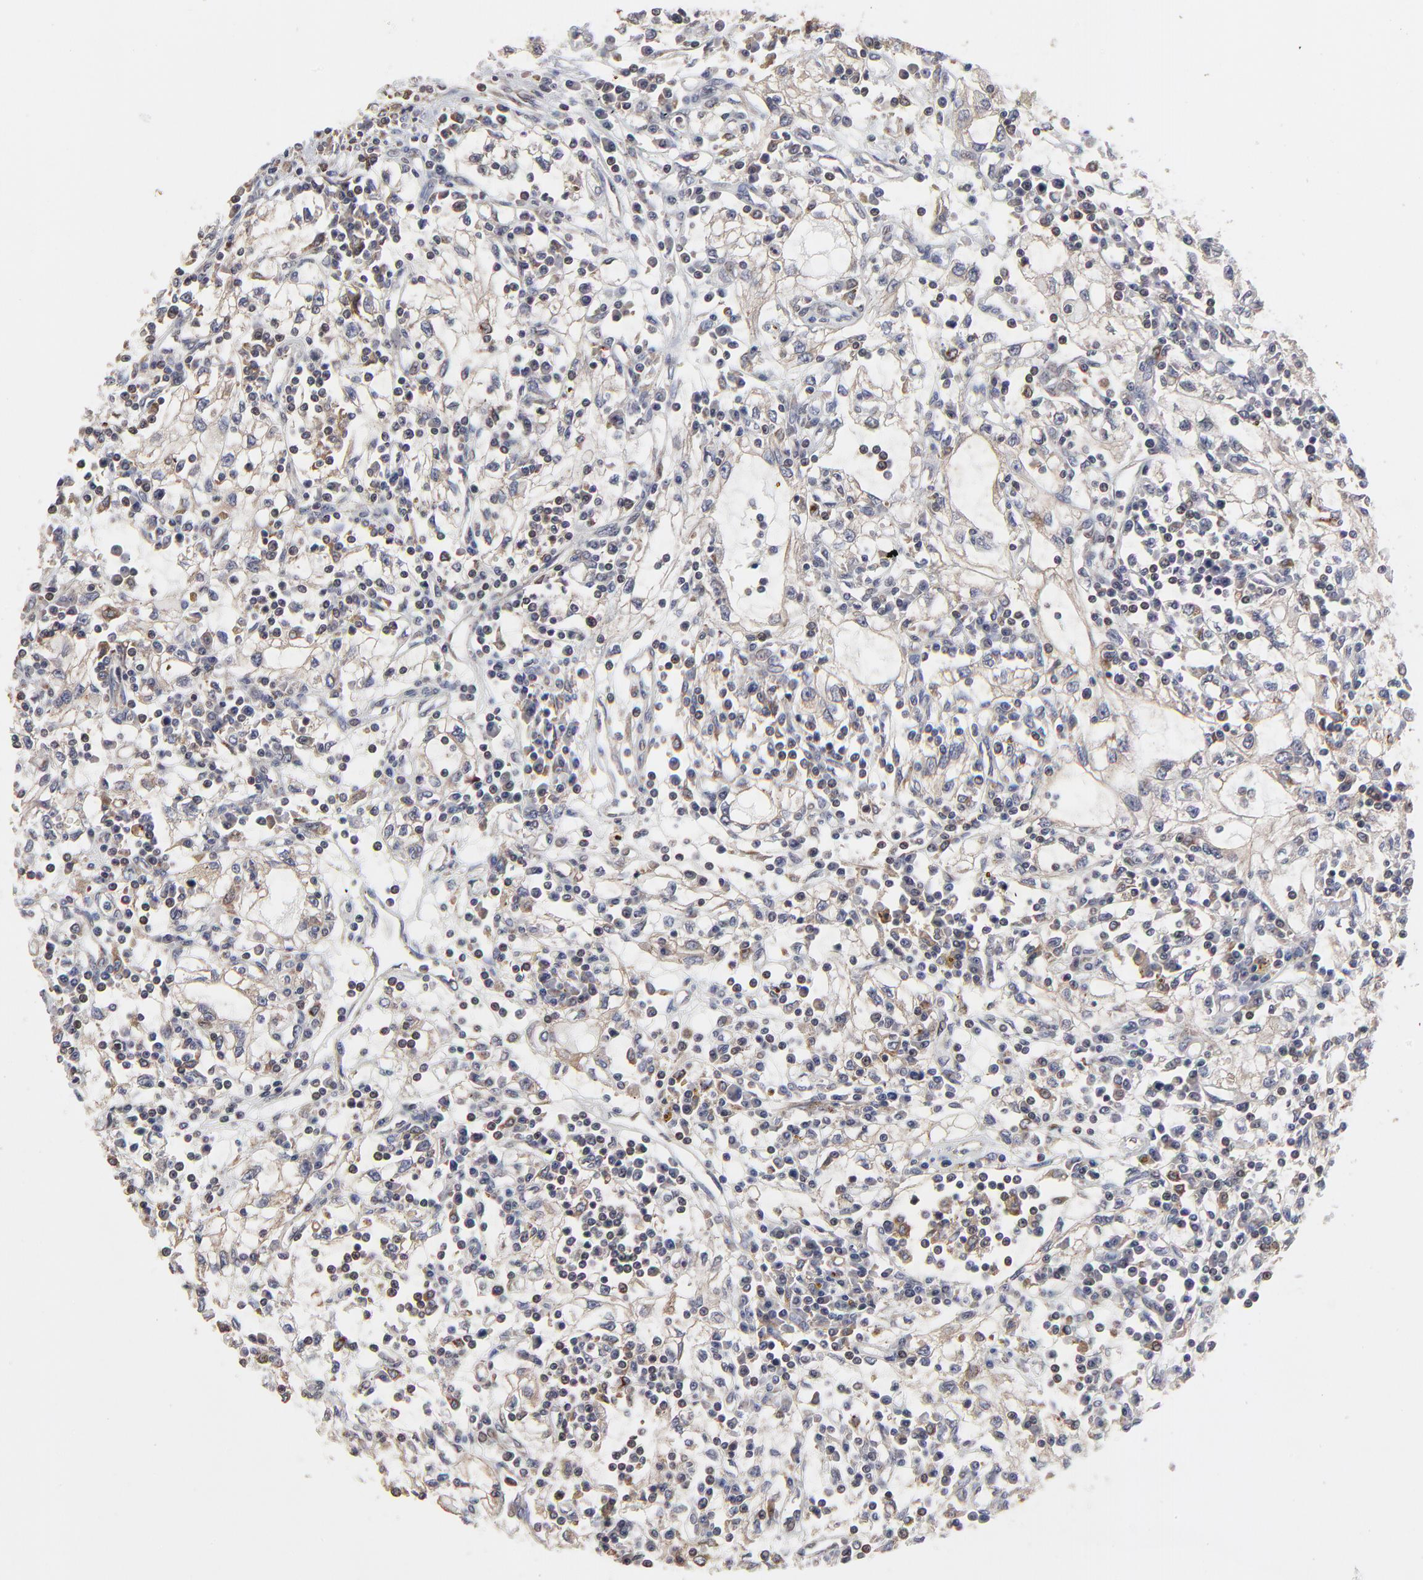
{"staining": {"intensity": "weak", "quantity": "<25%", "location": "cytoplasmic/membranous"}, "tissue": "renal cancer", "cell_type": "Tumor cells", "image_type": "cancer", "snomed": [{"axis": "morphology", "description": "Adenocarcinoma, NOS"}, {"axis": "topography", "description": "Kidney"}], "caption": "This is an IHC micrograph of human renal cancer. There is no staining in tumor cells.", "gene": "ELP2", "patient": {"sex": "male", "age": 82}}